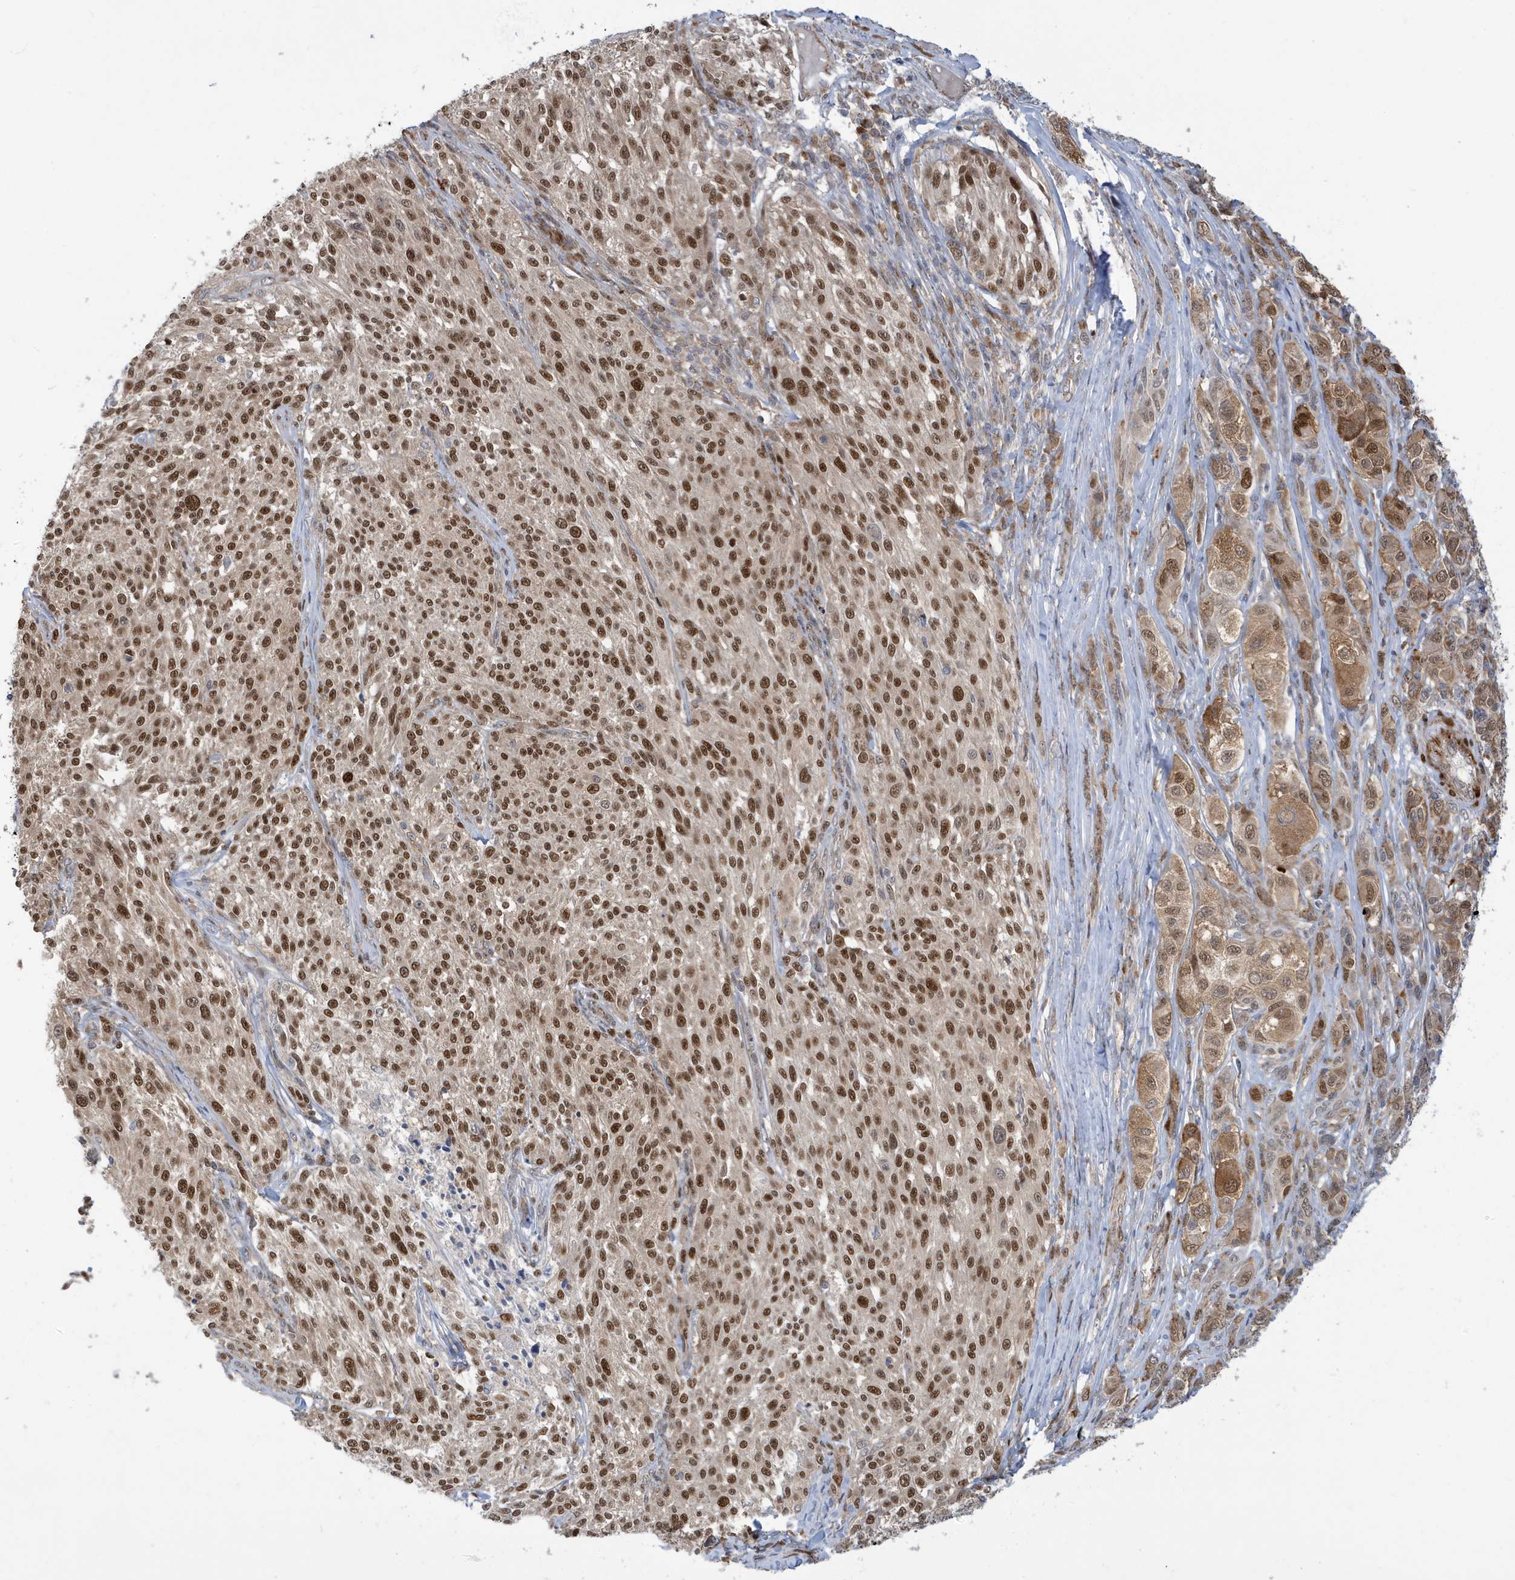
{"staining": {"intensity": "moderate", "quantity": ">75%", "location": "cytoplasmic/membranous,nuclear"}, "tissue": "melanoma", "cell_type": "Tumor cells", "image_type": "cancer", "snomed": [{"axis": "morphology", "description": "Malignant melanoma, NOS"}, {"axis": "topography", "description": "Skin of trunk"}], "caption": "Brown immunohistochemical staining in melanoma demonstrates moderate cytoplasmic/membranous and nuclear positivity in approximately >75% of tumor cells.", "gene": "ZNF507", "patient": {"sex": "male", "age": 71}}